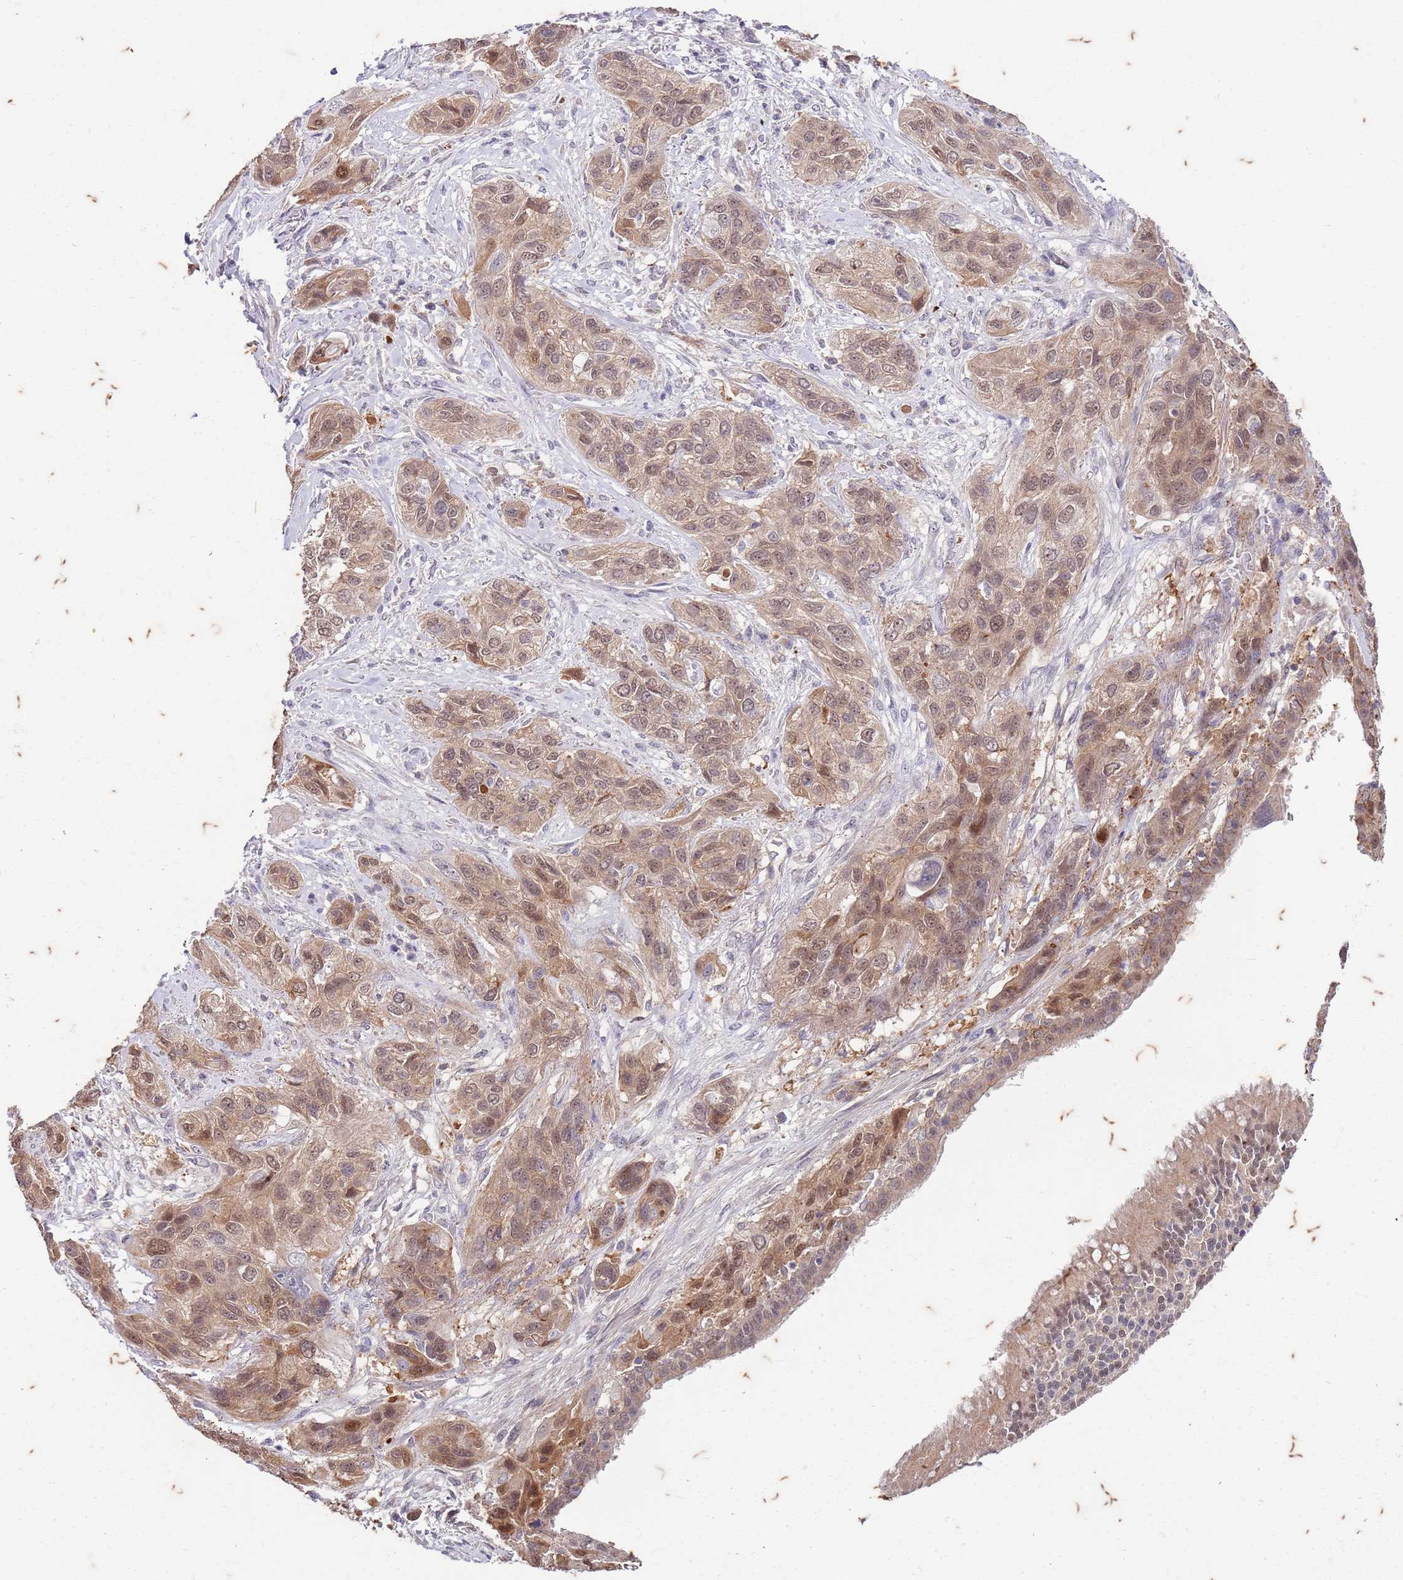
{"staining": {"intensity": "weak", "quantity": ">75%", "location": "cytoplasmic/membranous,nuclear"}, "tissue": "lung cancer", "cell_type": "Tumor cells", "image_type": "cancer", "snomed": [{"axis": "morphology", "description": "Squamous cell carcinoma, NOS"}, {"axis": "topography", "description": "Lung"}], "caption": "This image exhibits lung squamous cell carcinoma stained with immunohistochemistry (IHC) to label a protein in brown. The cytoplasmic/membranous and nuclear of tumor cells show weak positivity for the protein. Nuclei are counter-stained blue.", "gene": "RAPGEF3", "patient": {"sex": "female", "age": 70}}